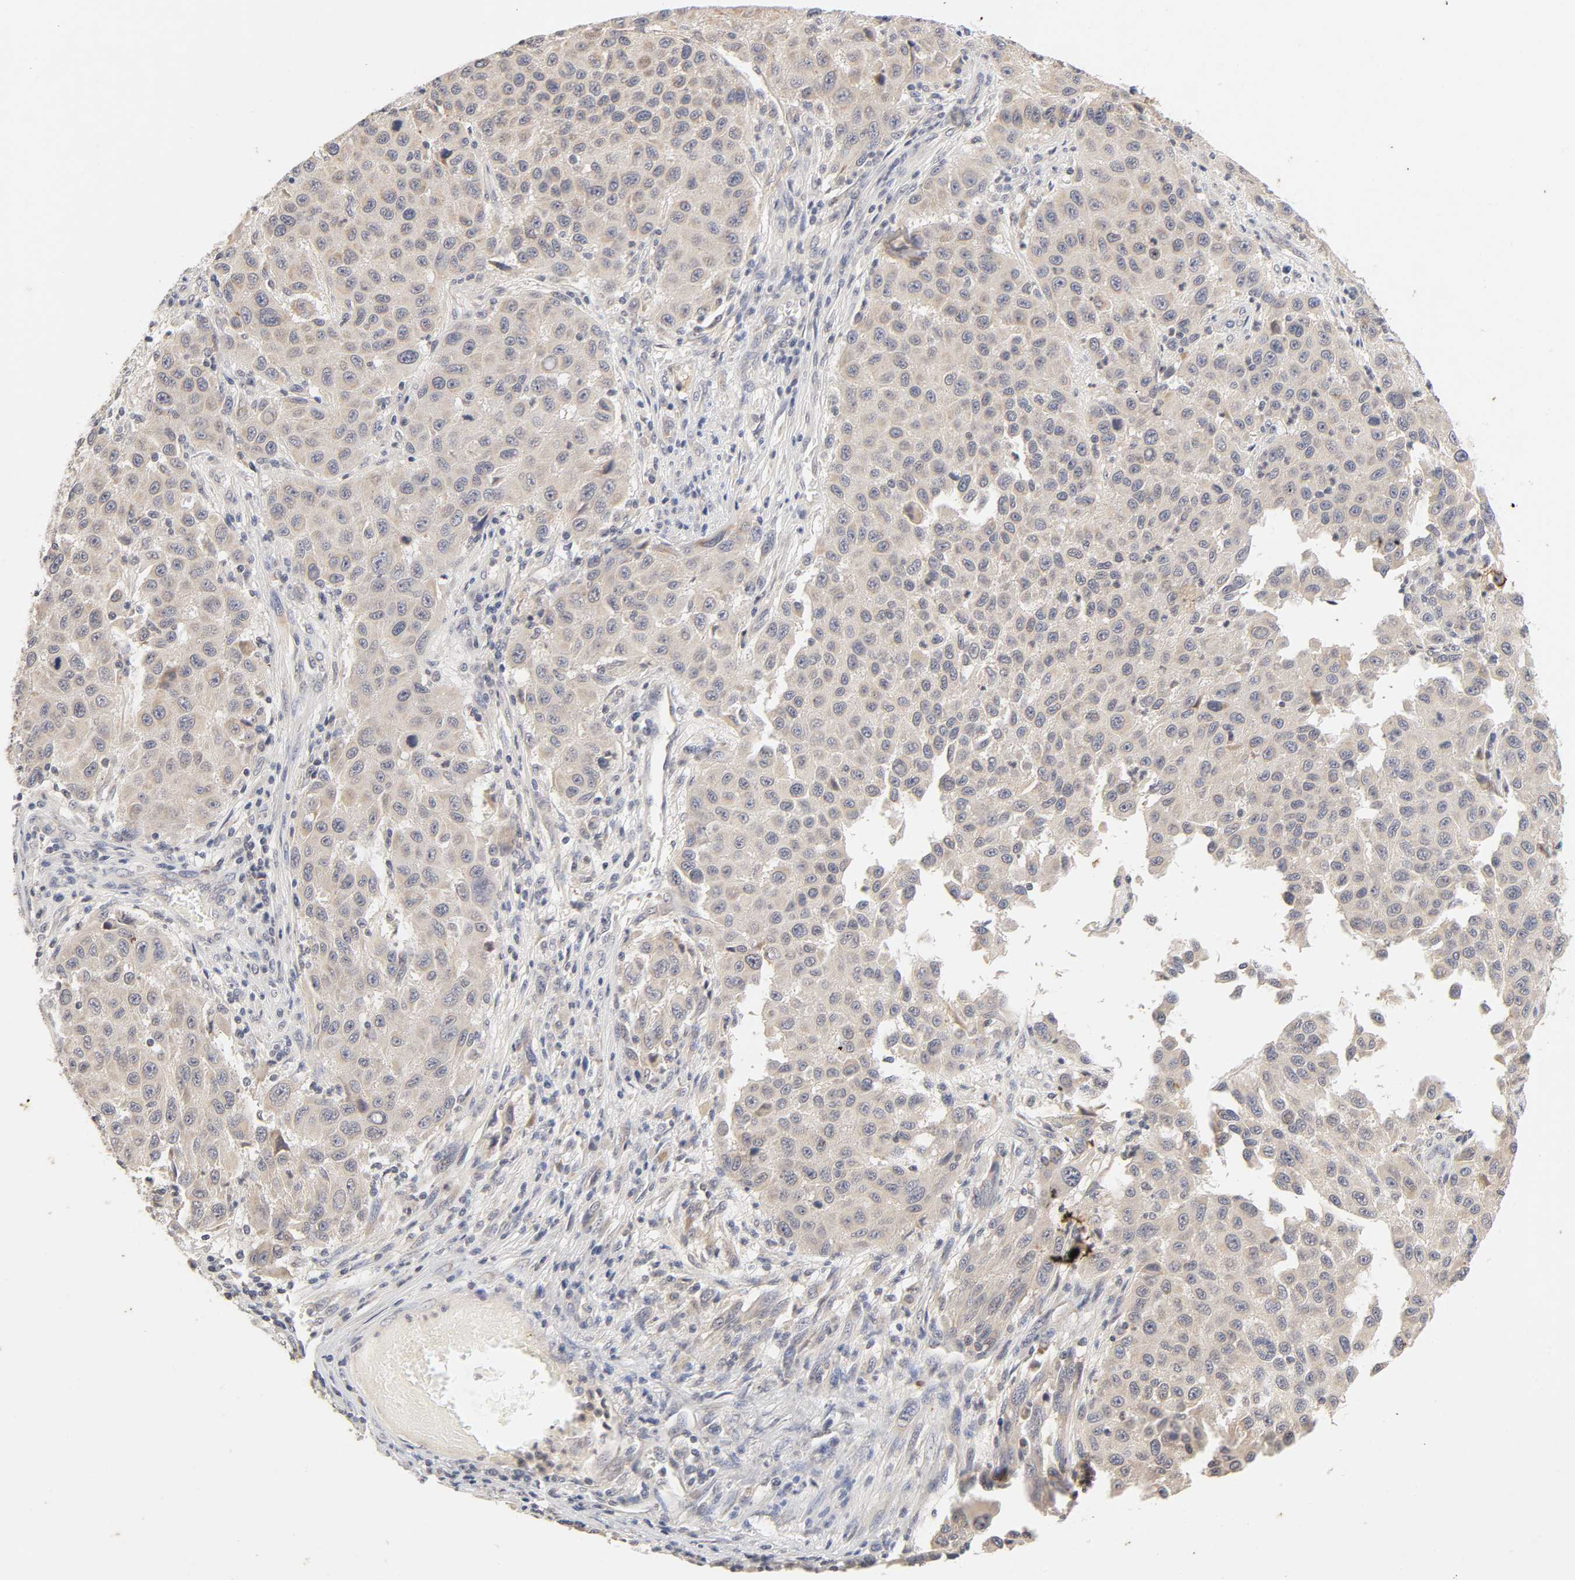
{"staining": {"intensity": "weak", "quantity": ">75%", "location": "cytoplasmic/membranous"}, "tissue": "melanoma", "cell_type": "Tumor cells", "image_type": "cancer", "snomed": [{"axis": "morphology", "description": "Malignant melanoma, Metastatic site"}, {"axis": "topography", "description": "Lymph node"}], "caption": "Protein staining by immunohistochemistry displays weak cytoplasmic/membranous positivity in about >75% of tumor cells in melanoma.", "gene": "CXADR", "patient": {"sex": "male", "age": 61}}